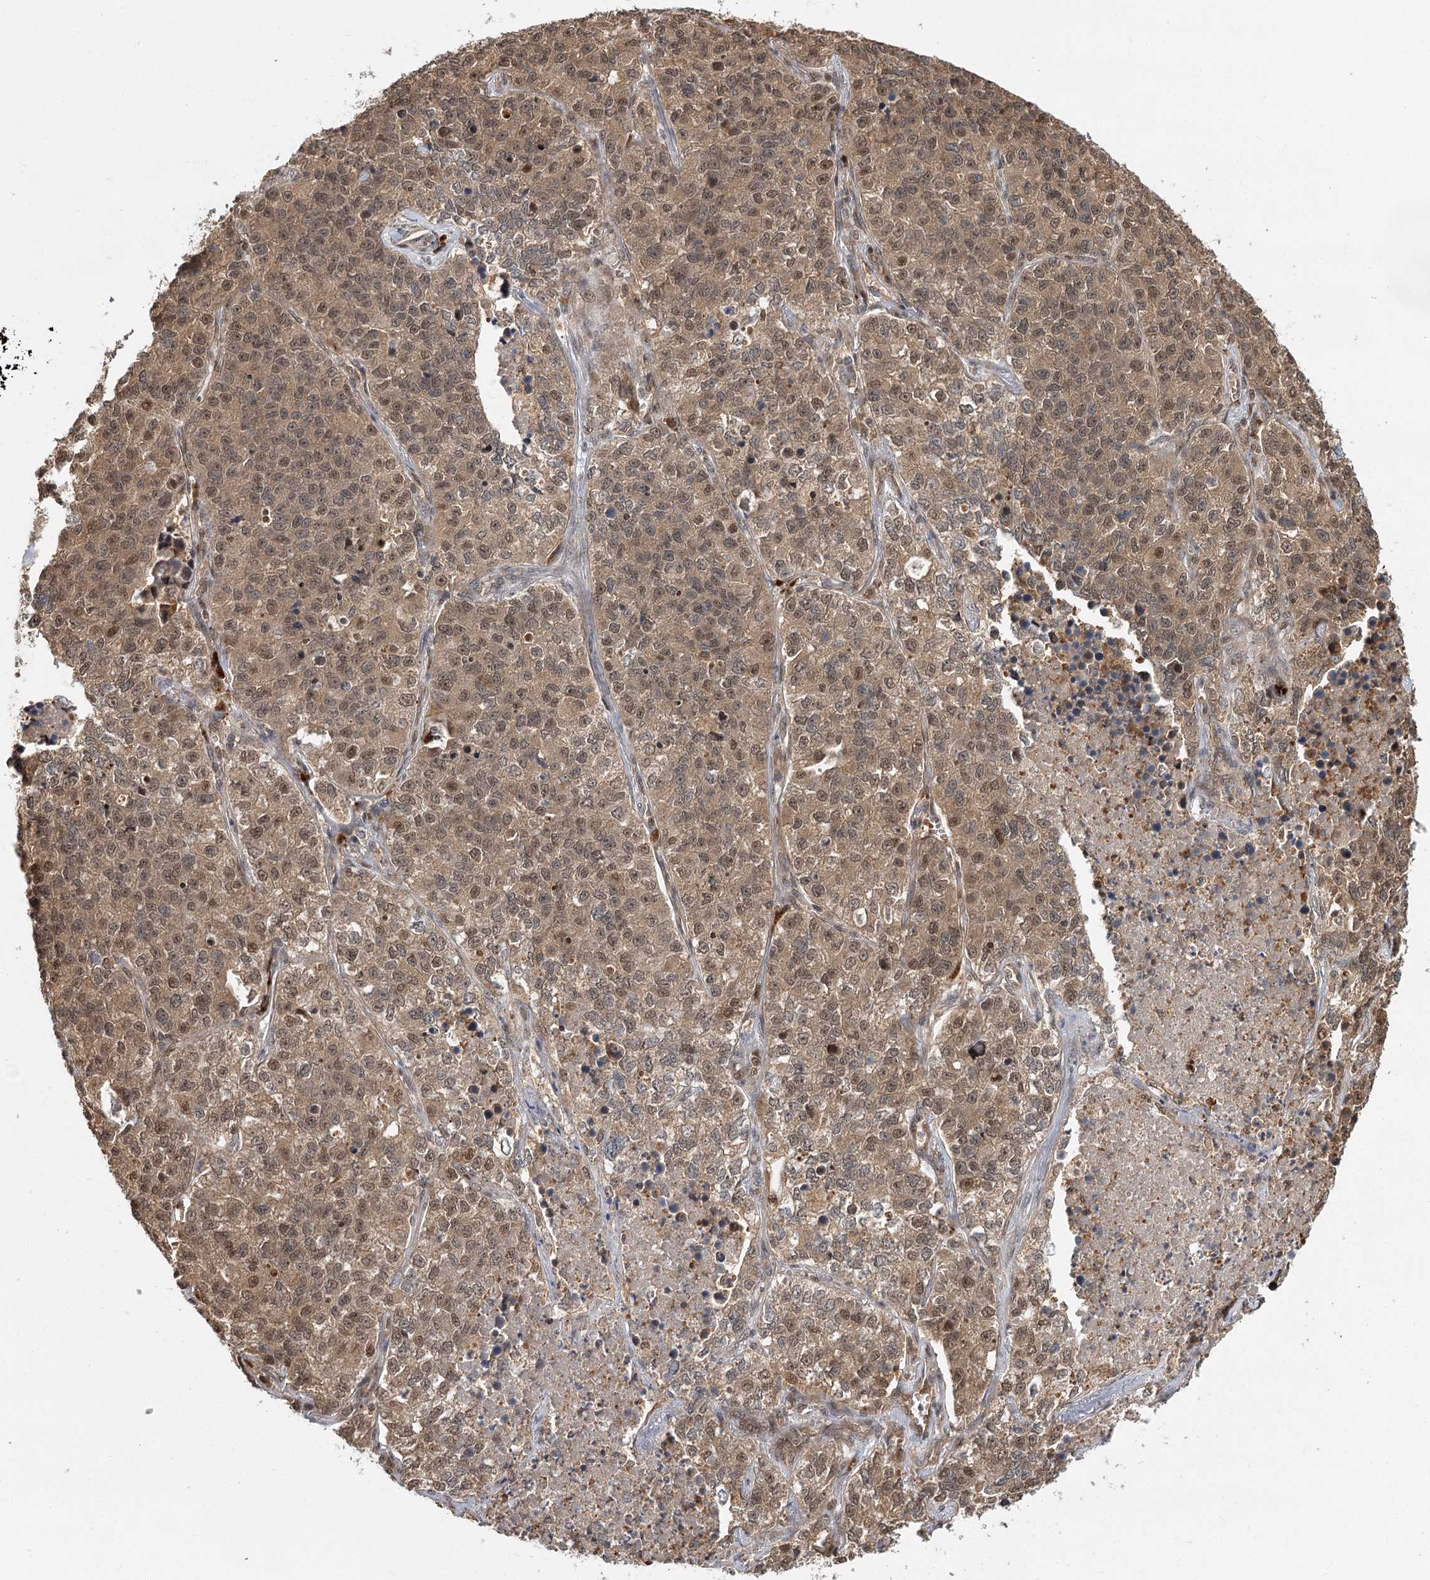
{"staining": {"intensity": "weak", "quantity": ">75%", "location": "cytoplasmic/membranous,nuclear"}, "tissue": "lung cancer", "cell_type": "Tumor cells", "image_type": "cancer", "snomed": [{"axis": "morphology", "description": "Adenocarcinoma, NOS"}, {"axis": "topography", "description": "Lung"}], "caption": "A micrograph of human adenocarcinoma (lung) stained for a protein exhibits weak cytoplasmic/membranous and nuclear brown staining in tumor cells.", "gene": "N6AMT1", "patient": {"sex": "male", "age": 49}}